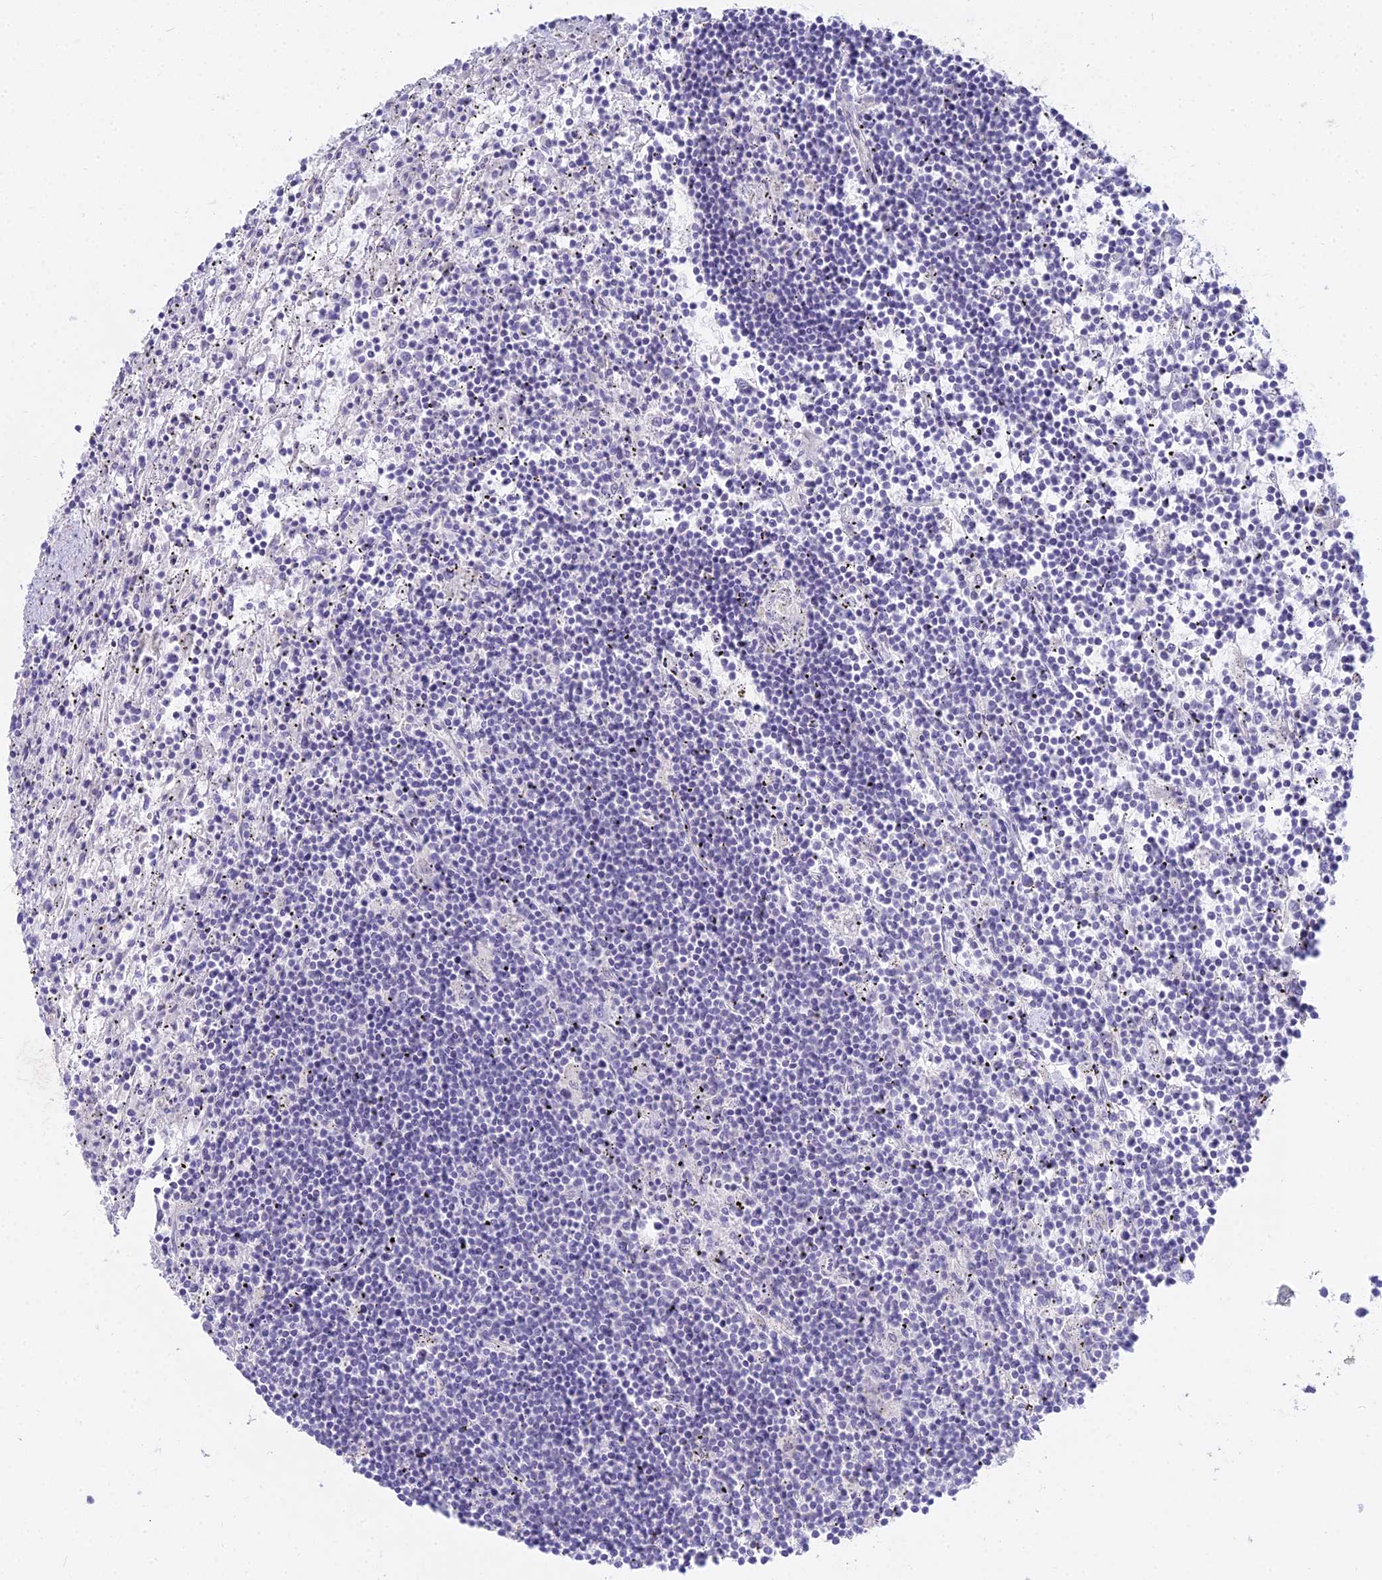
{"staining": {"intensity": "negative", "quantity": "none", "location": "none"}, "tissue": "lymphoma", "cell_type": "Tumor cells", "image_type": "cancer", "snomed": [{"axis": "morphology", "description": "Malignant lymphoma, non-Hodgkin's type, Low grade"}, {"axis": "topography", "description": "Spleen"}], "caption": "This is a image of IHC staining of malignant lymphoma, non-Hodgkin's type (low-grade), which shows no staining in tumor cells.", "gene": "SMIM24", "patient": {"sex": "male", "age": 76}}